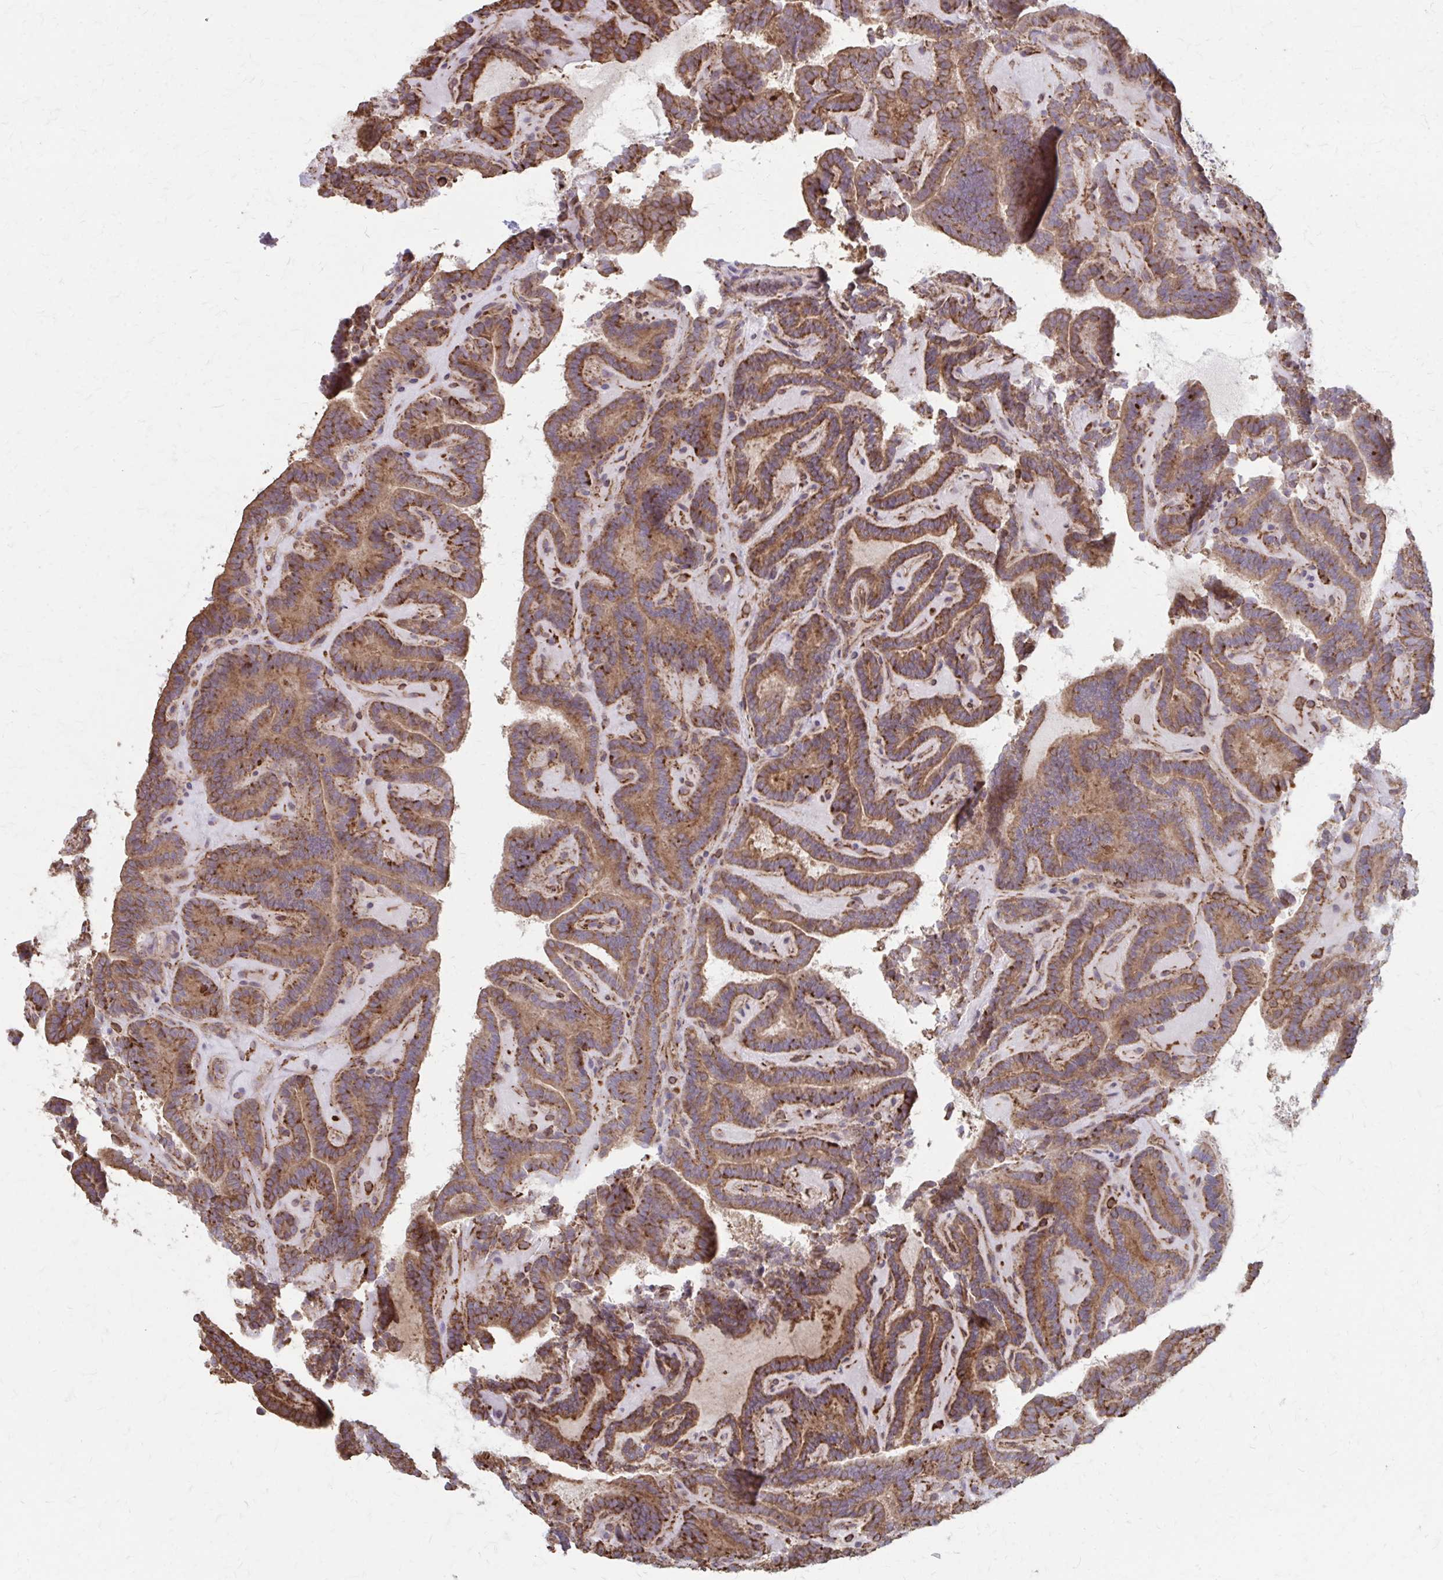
{"staining": {"intensity": "moderate", "quantity": ">75%", "location": "cytoplasmic/membranous"}, "tissue": "thyroid cancer", "cell_type": "Tumor cells", "image_type": "cancer", "snomed": [{"axis": "morphology", "description": "Papillary adenocarcinoma, NOS"}, {"axis": "topography", "description": "Thyroid gland"}], "caption": "Thyroid papillary adenocarcinoma stained with a brown dye displays moderate cytoplasmic/membranous positive positivity in about >75% of tumor cells.", "gene": "MMP14", "patient": {"sex": "female", "age": 21}}